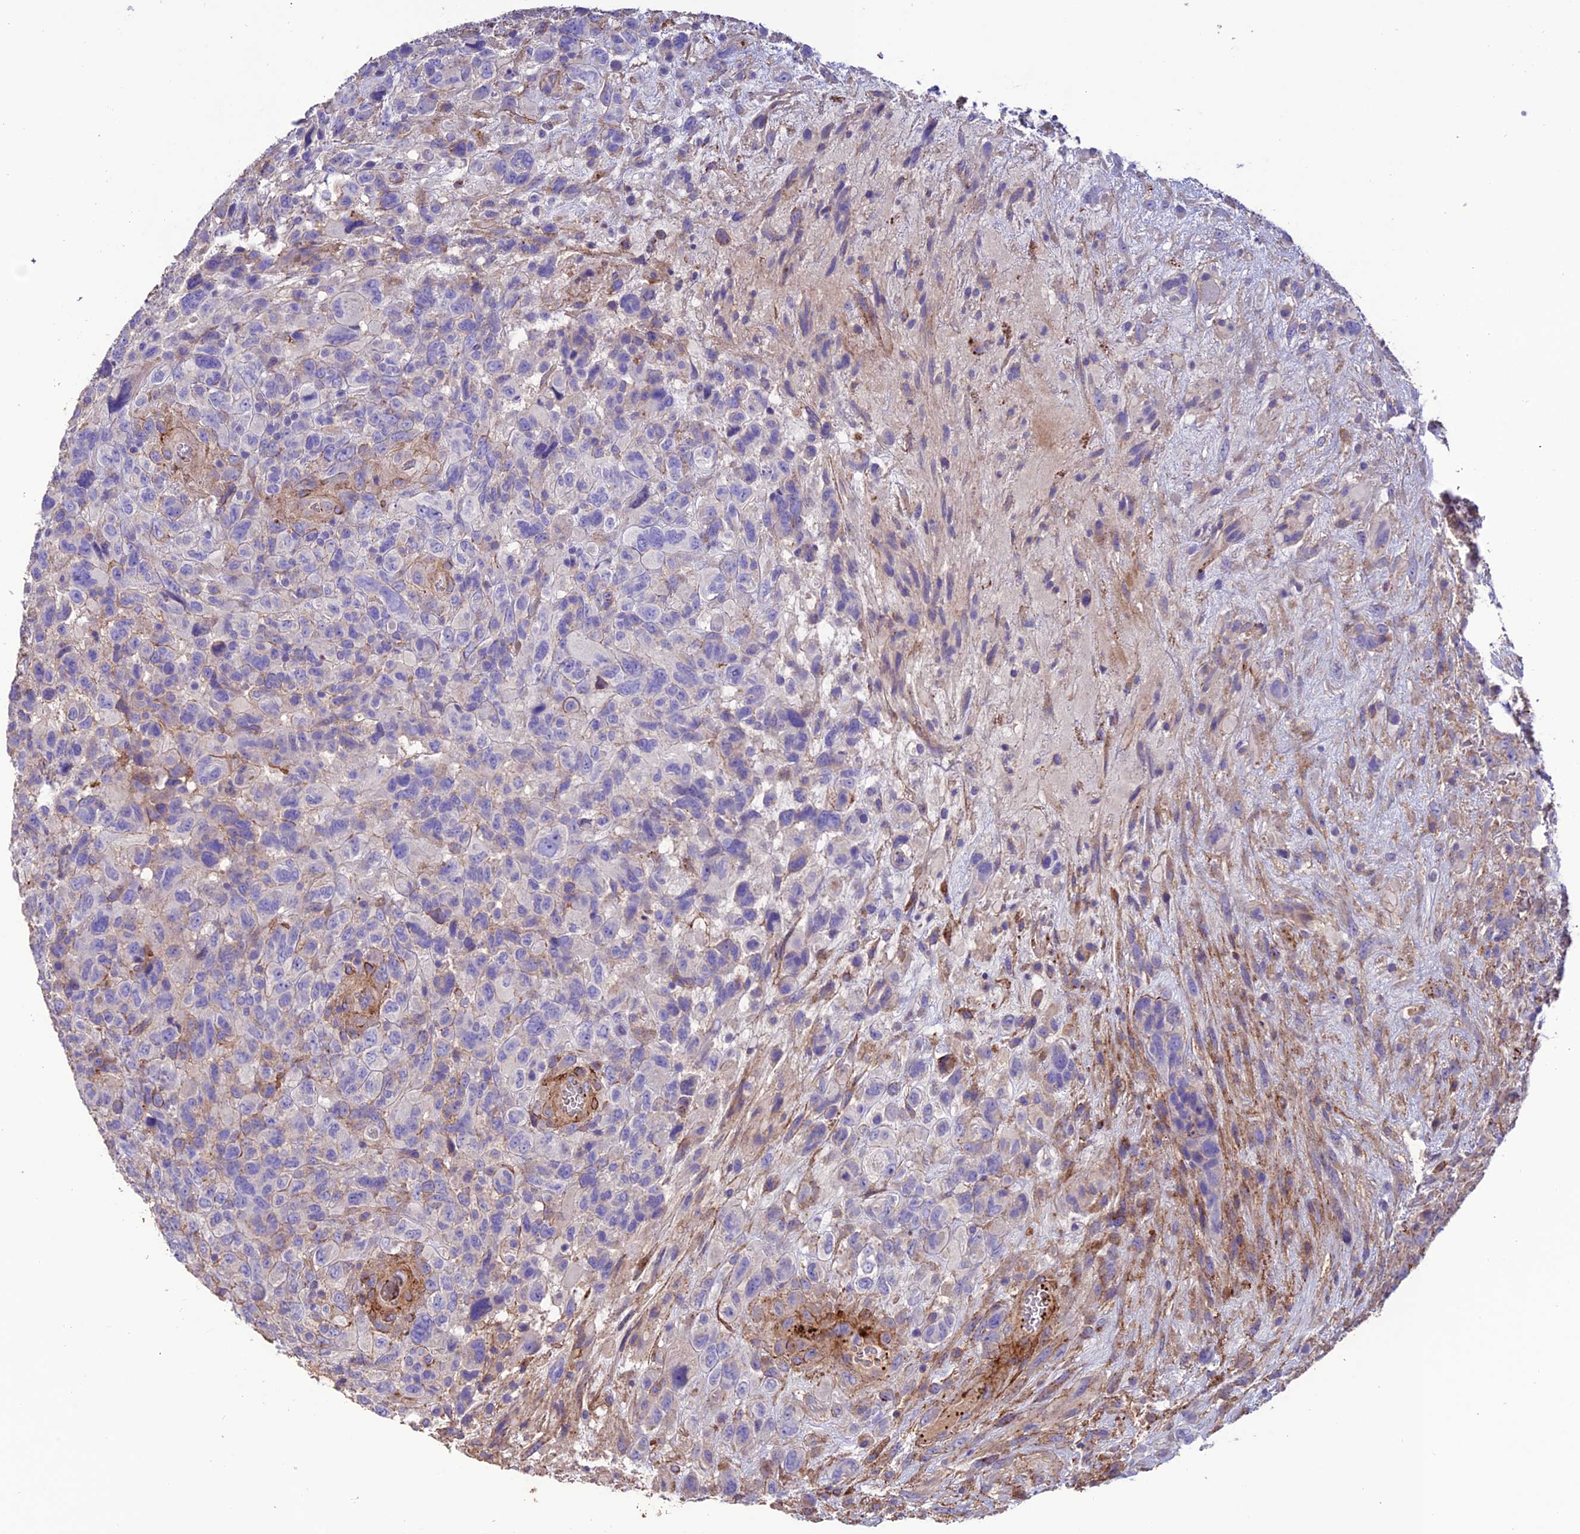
{"staining": {"intensity": "negative", "quantity": "none", "location": "none"}, "tissue": "glioma", "cell_type": "Tumor cells", "image_type": "cancer", "snomed": [{"axis": "morphology", "description": "Glioma, malignant, High grade"}, {"axis": "topography", "description": "Brain"}], "caption": "The IHC image has no significant expression in tumor cells of malignant high-grade glioma tissue.", "gene": "REX1BD", "patient": {"sex": "male", "age": 61}}